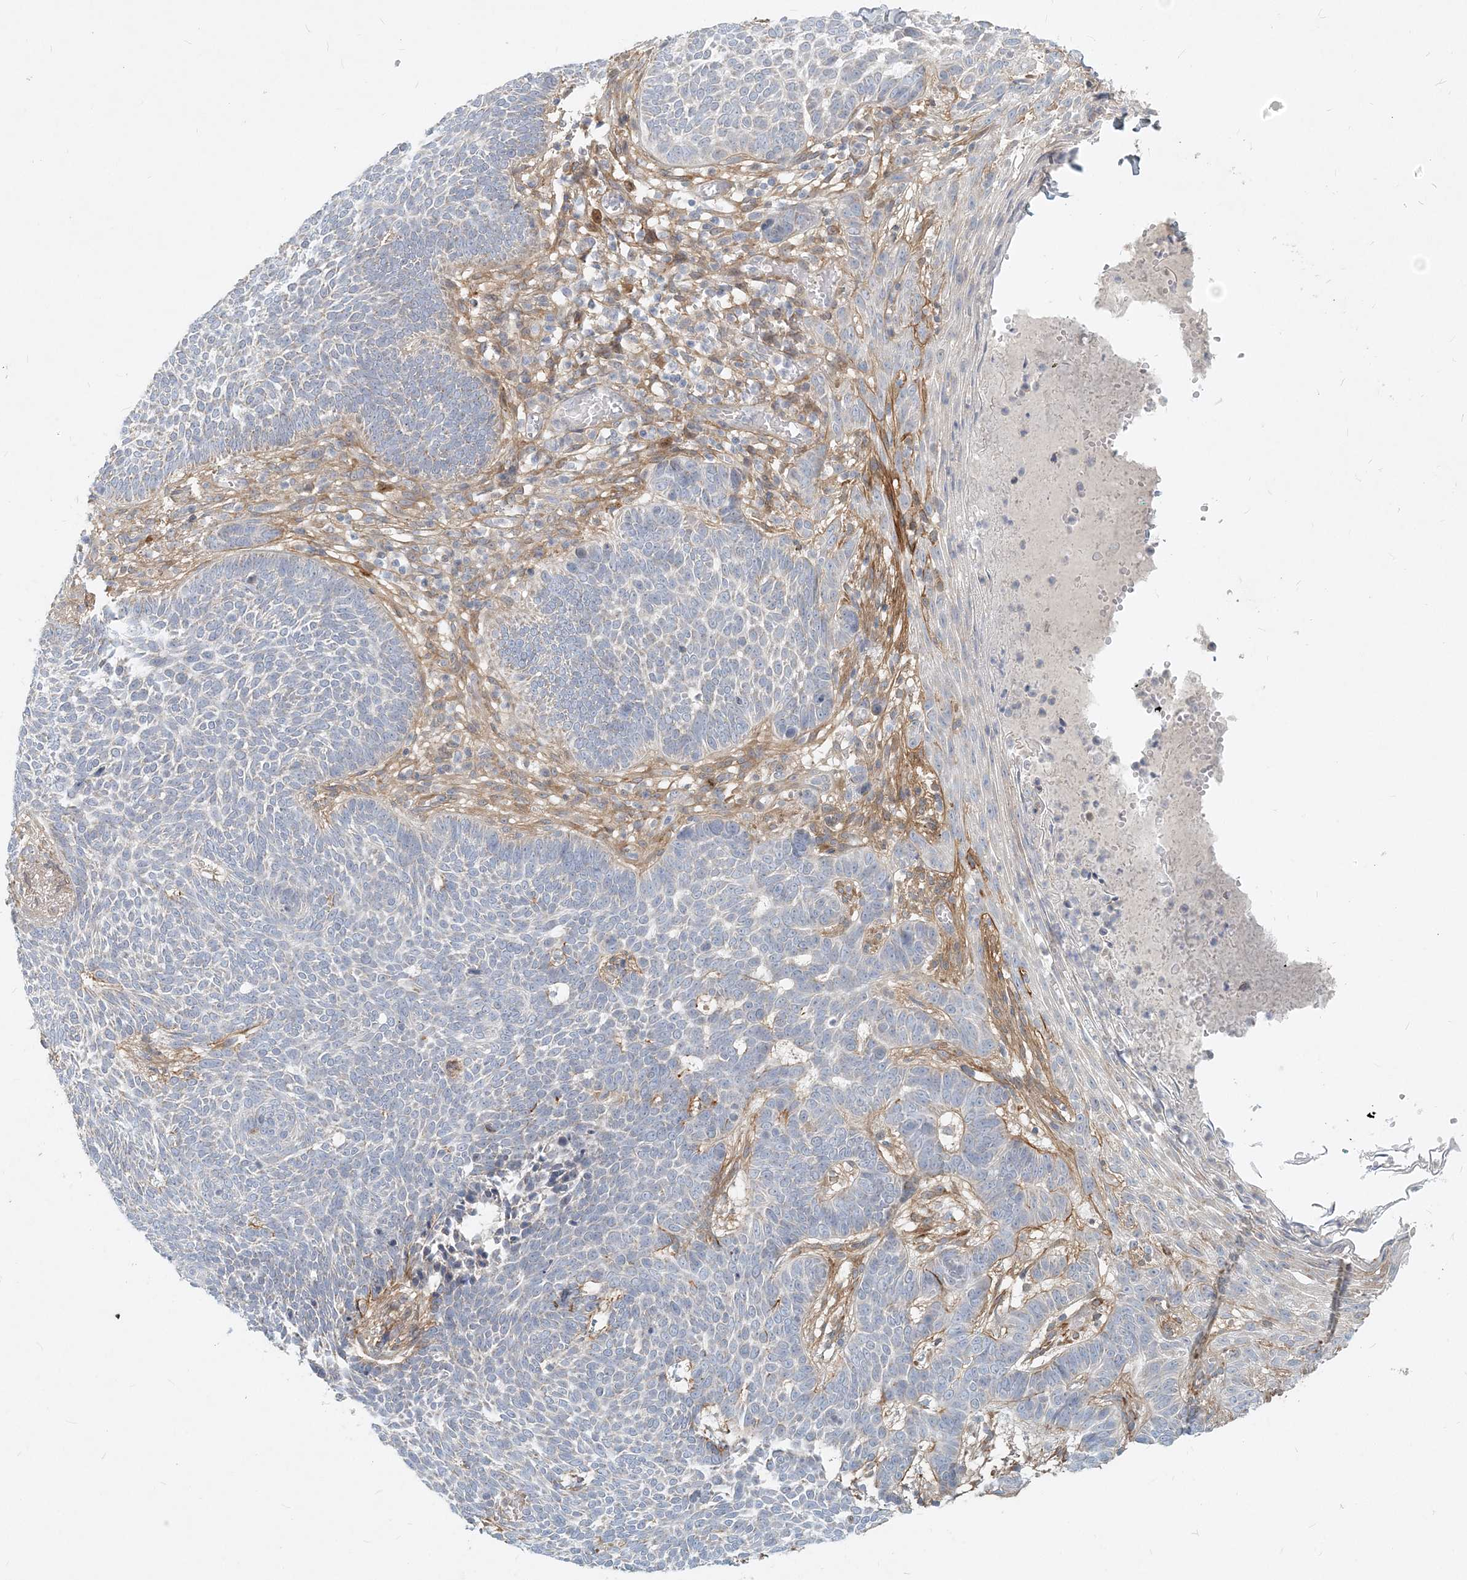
{"staining": {"intensity": "negative", "quantity": "none", "location": "none"}, "tissue": "skin cancer", "cell_type": "Tumor cells", "image_type": "cancer", "snomed": [{"axis": "morphology", "description": "Normal tissue, NOS"}, {"axis": "morphology", "description": "Basal cell carcinoma"}, {"axis": "topography", "description": "Skin"}], "caption": "Immunohistochemistry (IHC) of basal cell carcinoma (skin) shows no staining in tumor cells. Nuclei are stained in blue.", "gene": "GMPPA", "patient": {"sex": "male", "age": 64}}